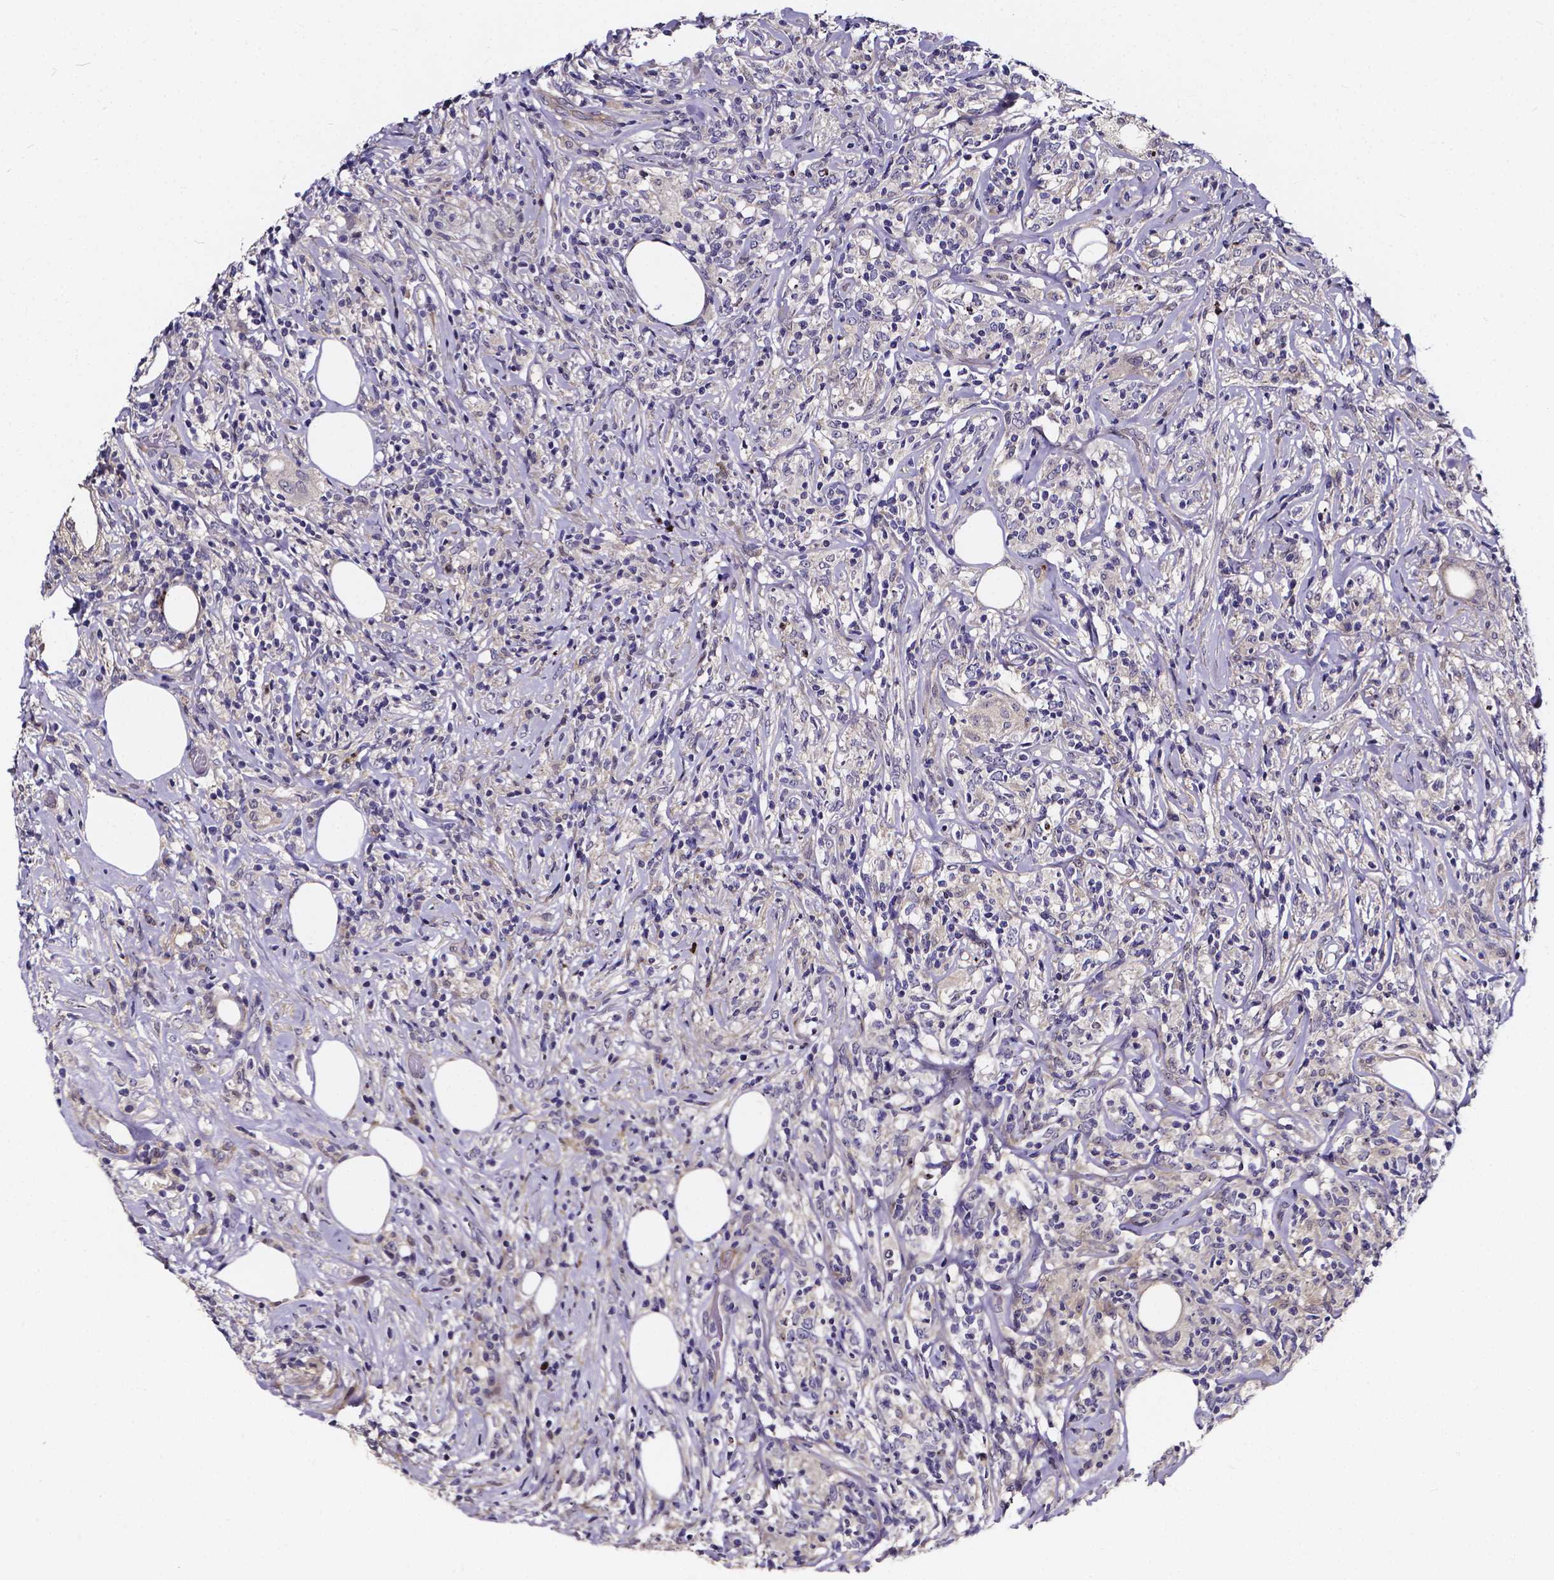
{"staining": {"intensity": "negative", "quantity": "none", "location": "none"}, "tissue": "lymphoma", "cell_type": "Tumor cells", "image_type": "cancer", "snomed": [{"axis": "morphology", "description": "Malignant lymphoma, non-Hodgkin's type, High grade"}, {"axis": "topography", "description": "Lymph node"}], "caption": "An immunohistochemistry photomicrograph of lymphoma is shown. There is no staining in tumor cells of lymphoma.", "gene": "SOWAHA", "patient": {"sex": "female", "age": 84}}